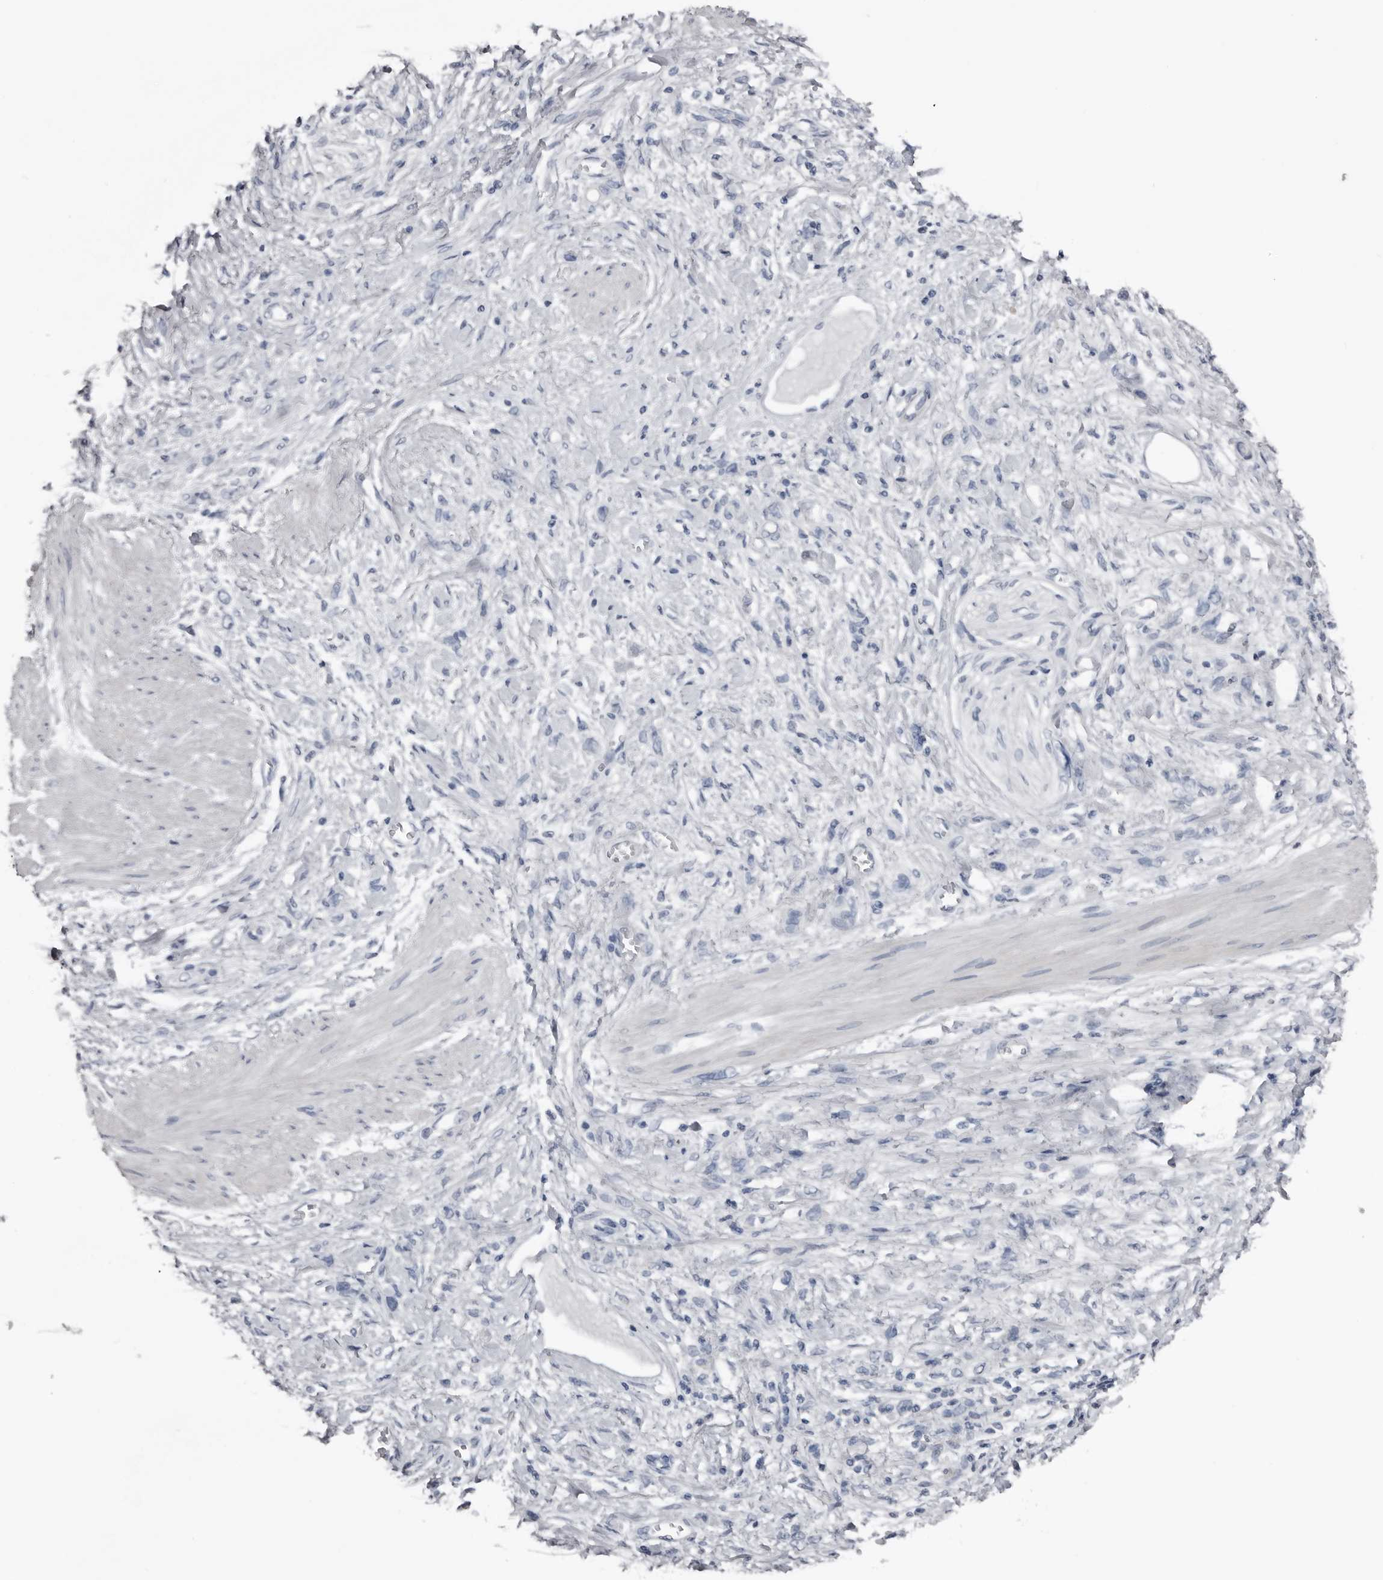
{"staining": {"intensity": "negative", "quantity": "none", "location": "none"}, "tissue": "stomach cancer", "cell_type": "Tumor cells", "image_type": "cancer", "snomed": [{"axis": "morphology", "description": "Adenocarcinoma, NOS"}, {"axis": "topography", "description": "Stomach"}], "caption": "Immunohistochemistry of human stomach cancer (adenocarcinoma) displays no staining in tumor cells.", "gene": "FABP7", "patient": {"sex": "female", "age": 76}}